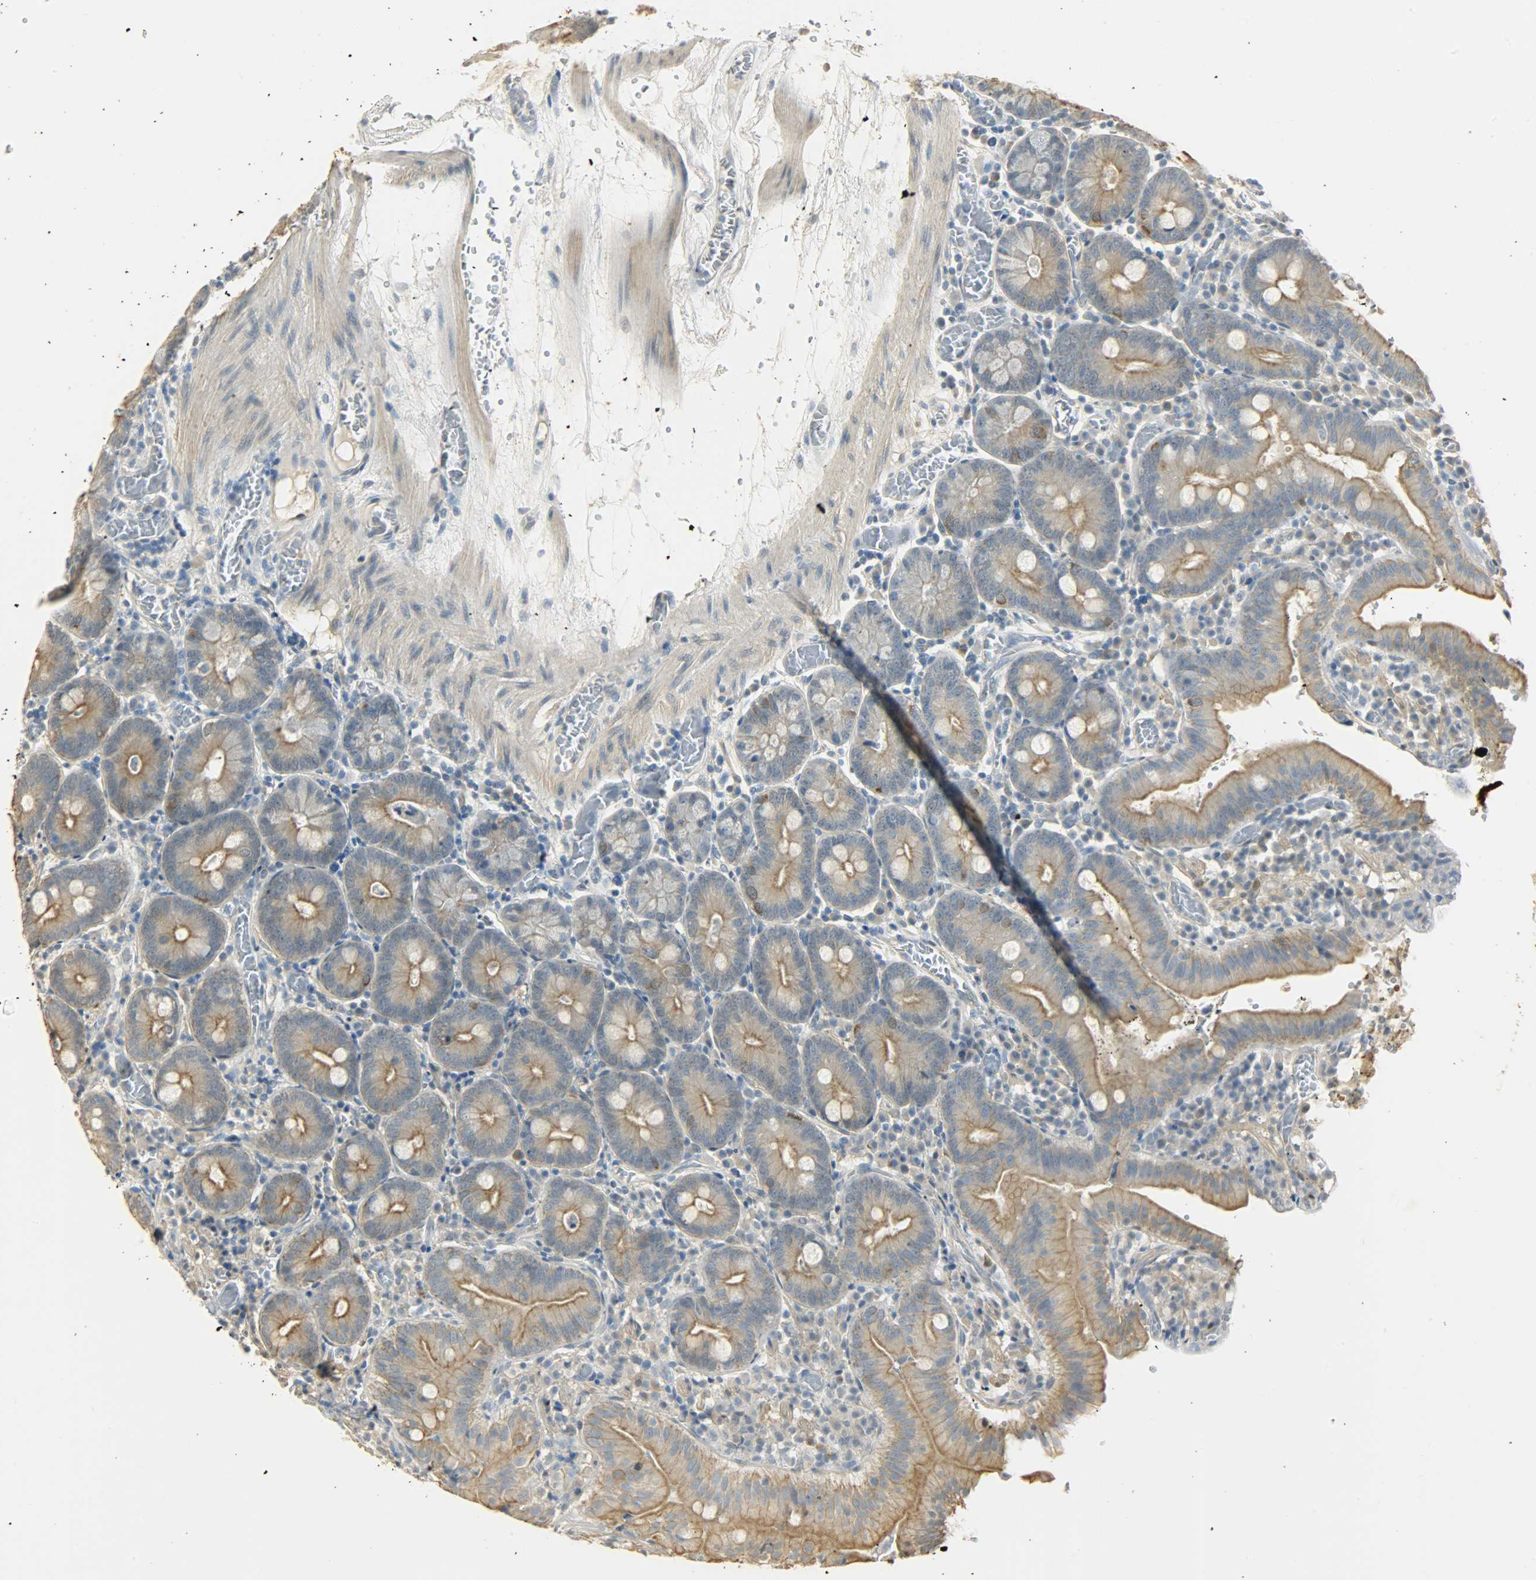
{"staining": {"intensity": "moderate", "quantity": ">75%", "location": "cytoplasmic/membranous"}, "tissue": "small intestine", "cell_type": "Glandular cells", "image_type": "normal", "snomed": [{"axis": "morphology", "description": "Normal tissue, NOS"}, {"axis": "topography", "description": "Small intestine"}], "caption": "The micrograph reveals immunohistochemical staining of benign small intestine. There is moderate cytoplasmic/membranous staining is present in approximately >75% of glandular cells.", "gene": "USP13", "patient": {"sex": "male", "age": 71}}